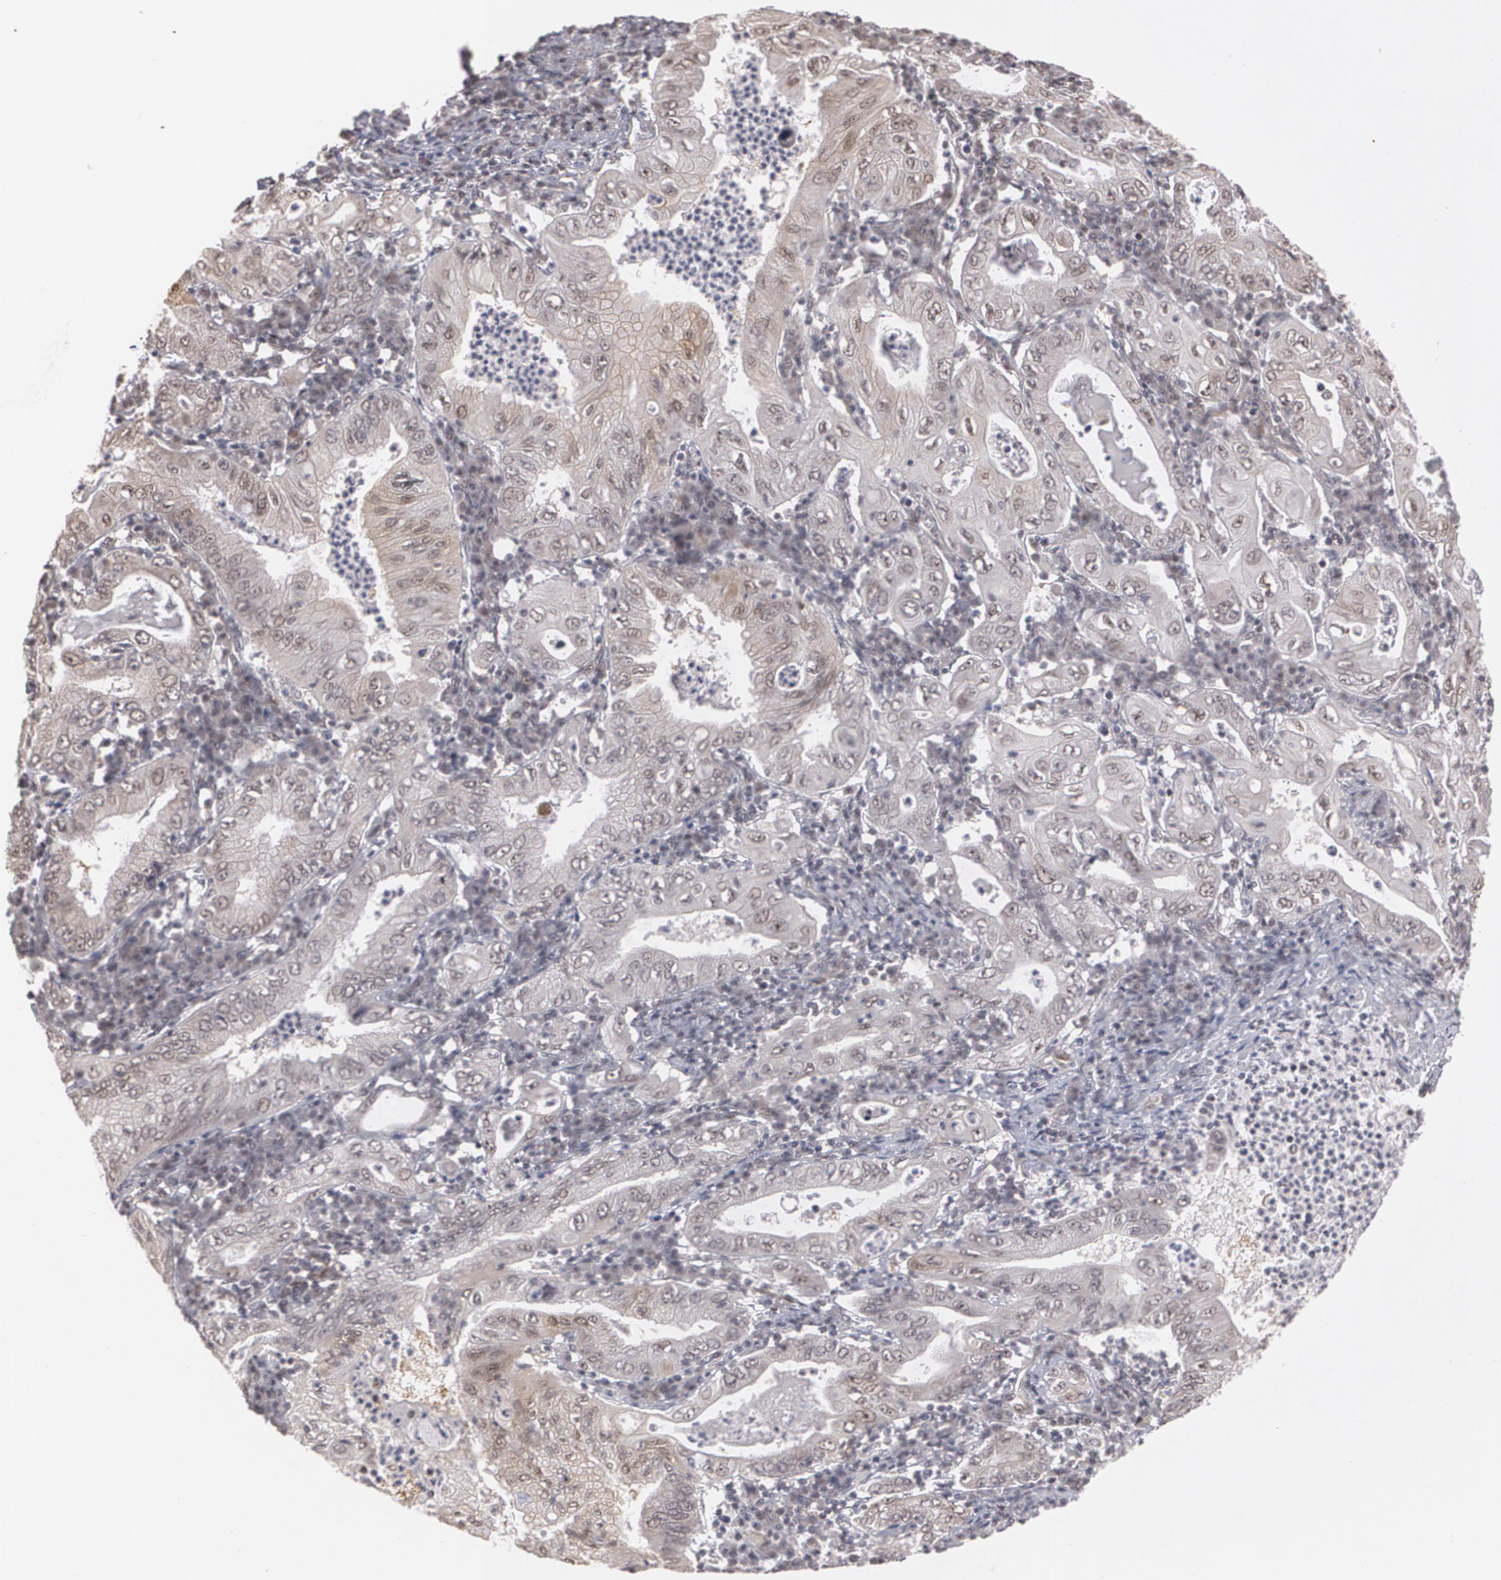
{"staining": {"intensity": "weak", "quantity": "25%-75%", "location": "cytoplasmic/membranous,nuclear"}, "tissue": "stomach cancer", "cell_type": "Tumor cells", "image_type": "cancer", "snomed": [{"axis": "morphology", "description": "Normal tissue, NOS"}, {"axis": "morphology", "description": "Adenocarcinoma, NOS"}, {"axis": "topography", "description": "Esophagus"}, {"axis": "topography", "description": "Stomach, upper"}, {"axis": "topography", "description": "Peripheral nerve tissue"}], "caption": "A histopathology image of human stomach cancer (adenocarcinoma) stained for a protein displays weak cytoplasmic/membranous and nuclear brown staining in tumor cells.", "gene": "ZNF75A", "patient": {"sex": "male", "age": 62}}